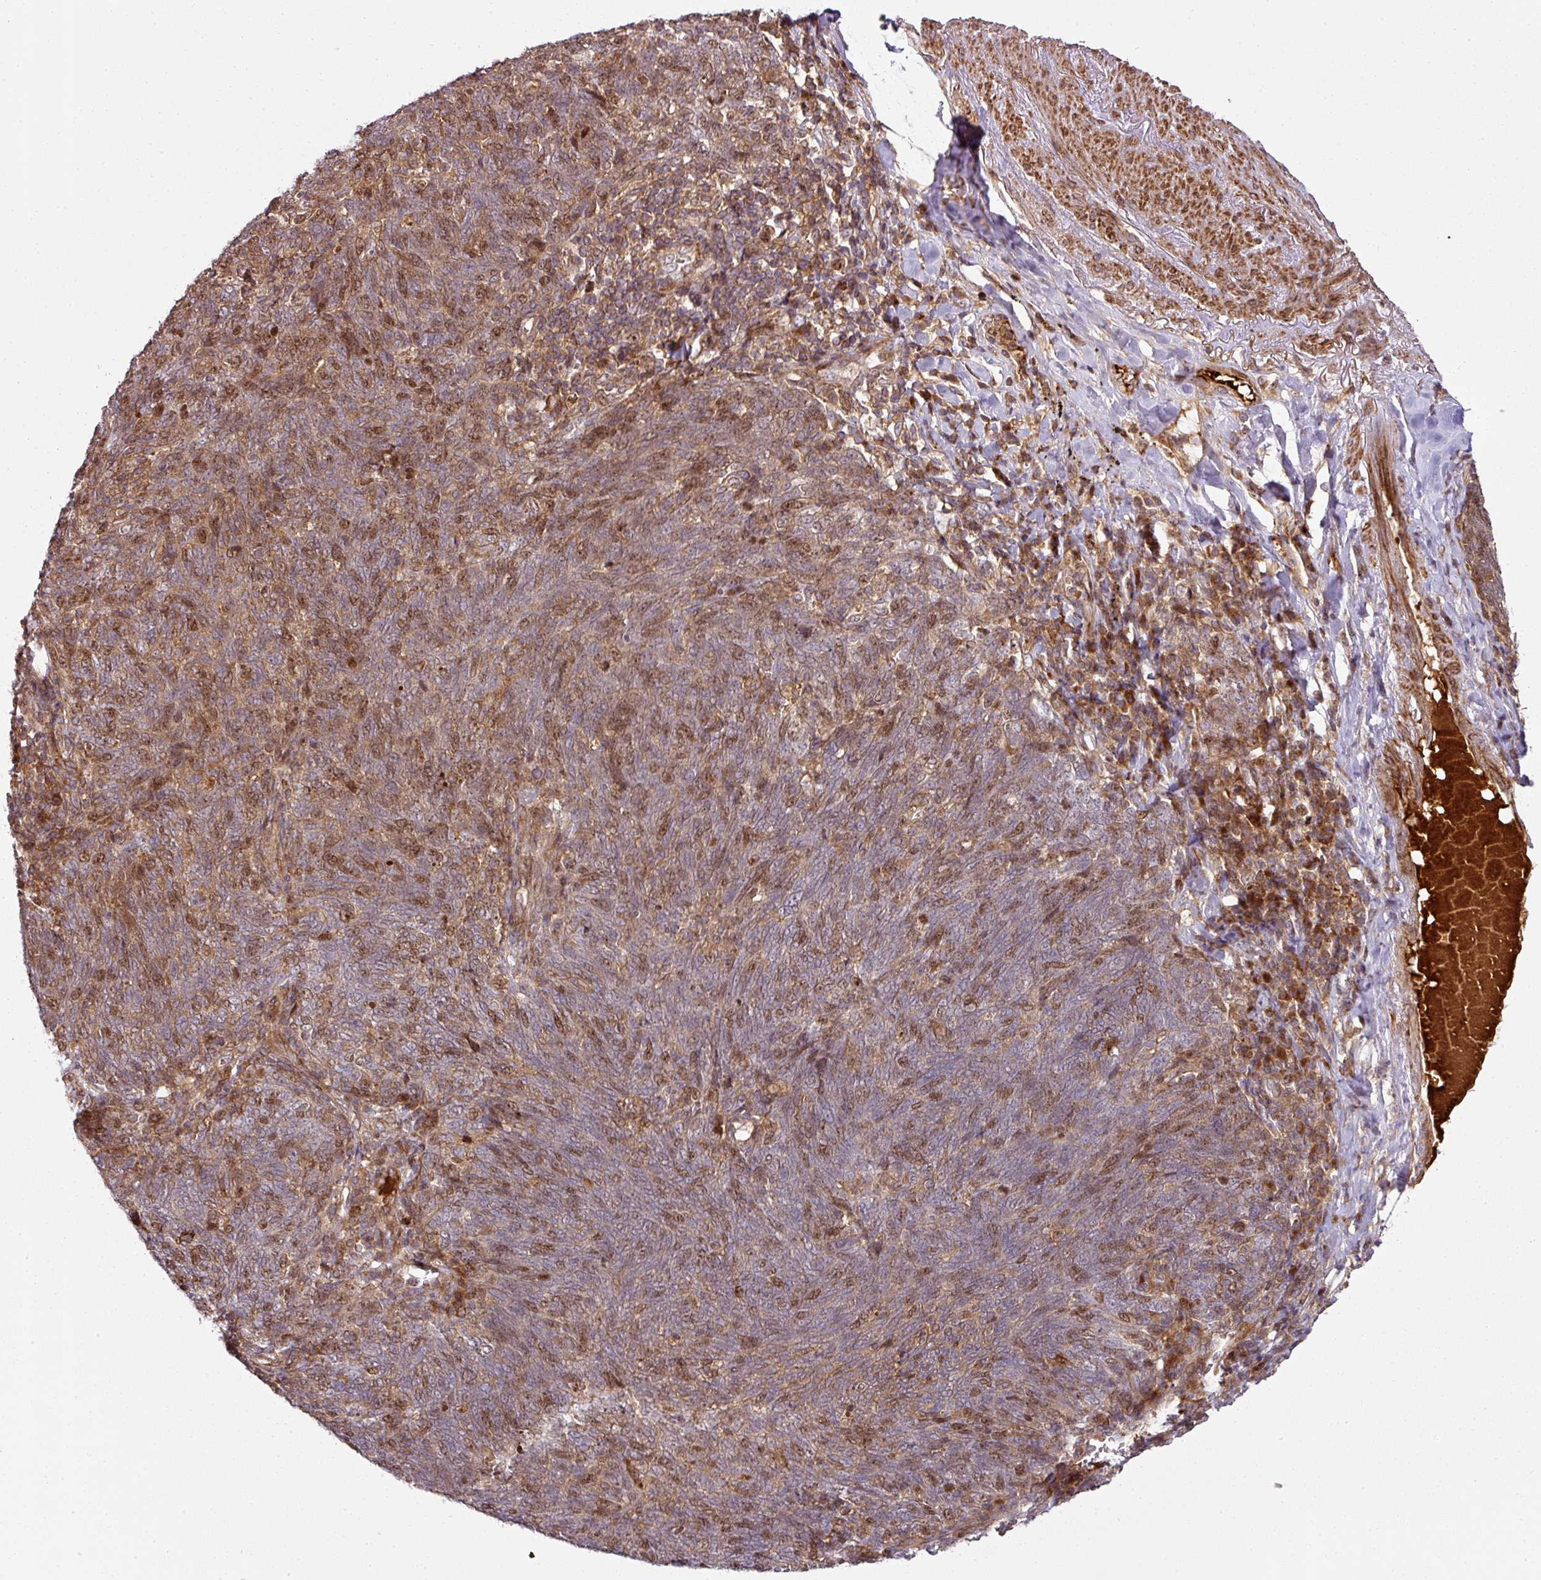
{"staining": {"intensity": "moderate", "quantity": ">75%", "location": "cytoplasmic/membranous,nuclear"}, "tissue": "lung cancer", "cell_type": "Tumor cells", "image_type": "cancer", "snomed": [{"axis": "morphology", "description": "Squamous cell carcinoma, NOS"}, {"axis": "topography", "description": "Lung"}], "caption": "Lung cancer stained with IHC exhibits moderate cytoplasmic/membranous and nuclear positivity in approximately >75% of tumor cells.", "gene": "ATAT1", "patient": {"sex": "female", "age": 72}}